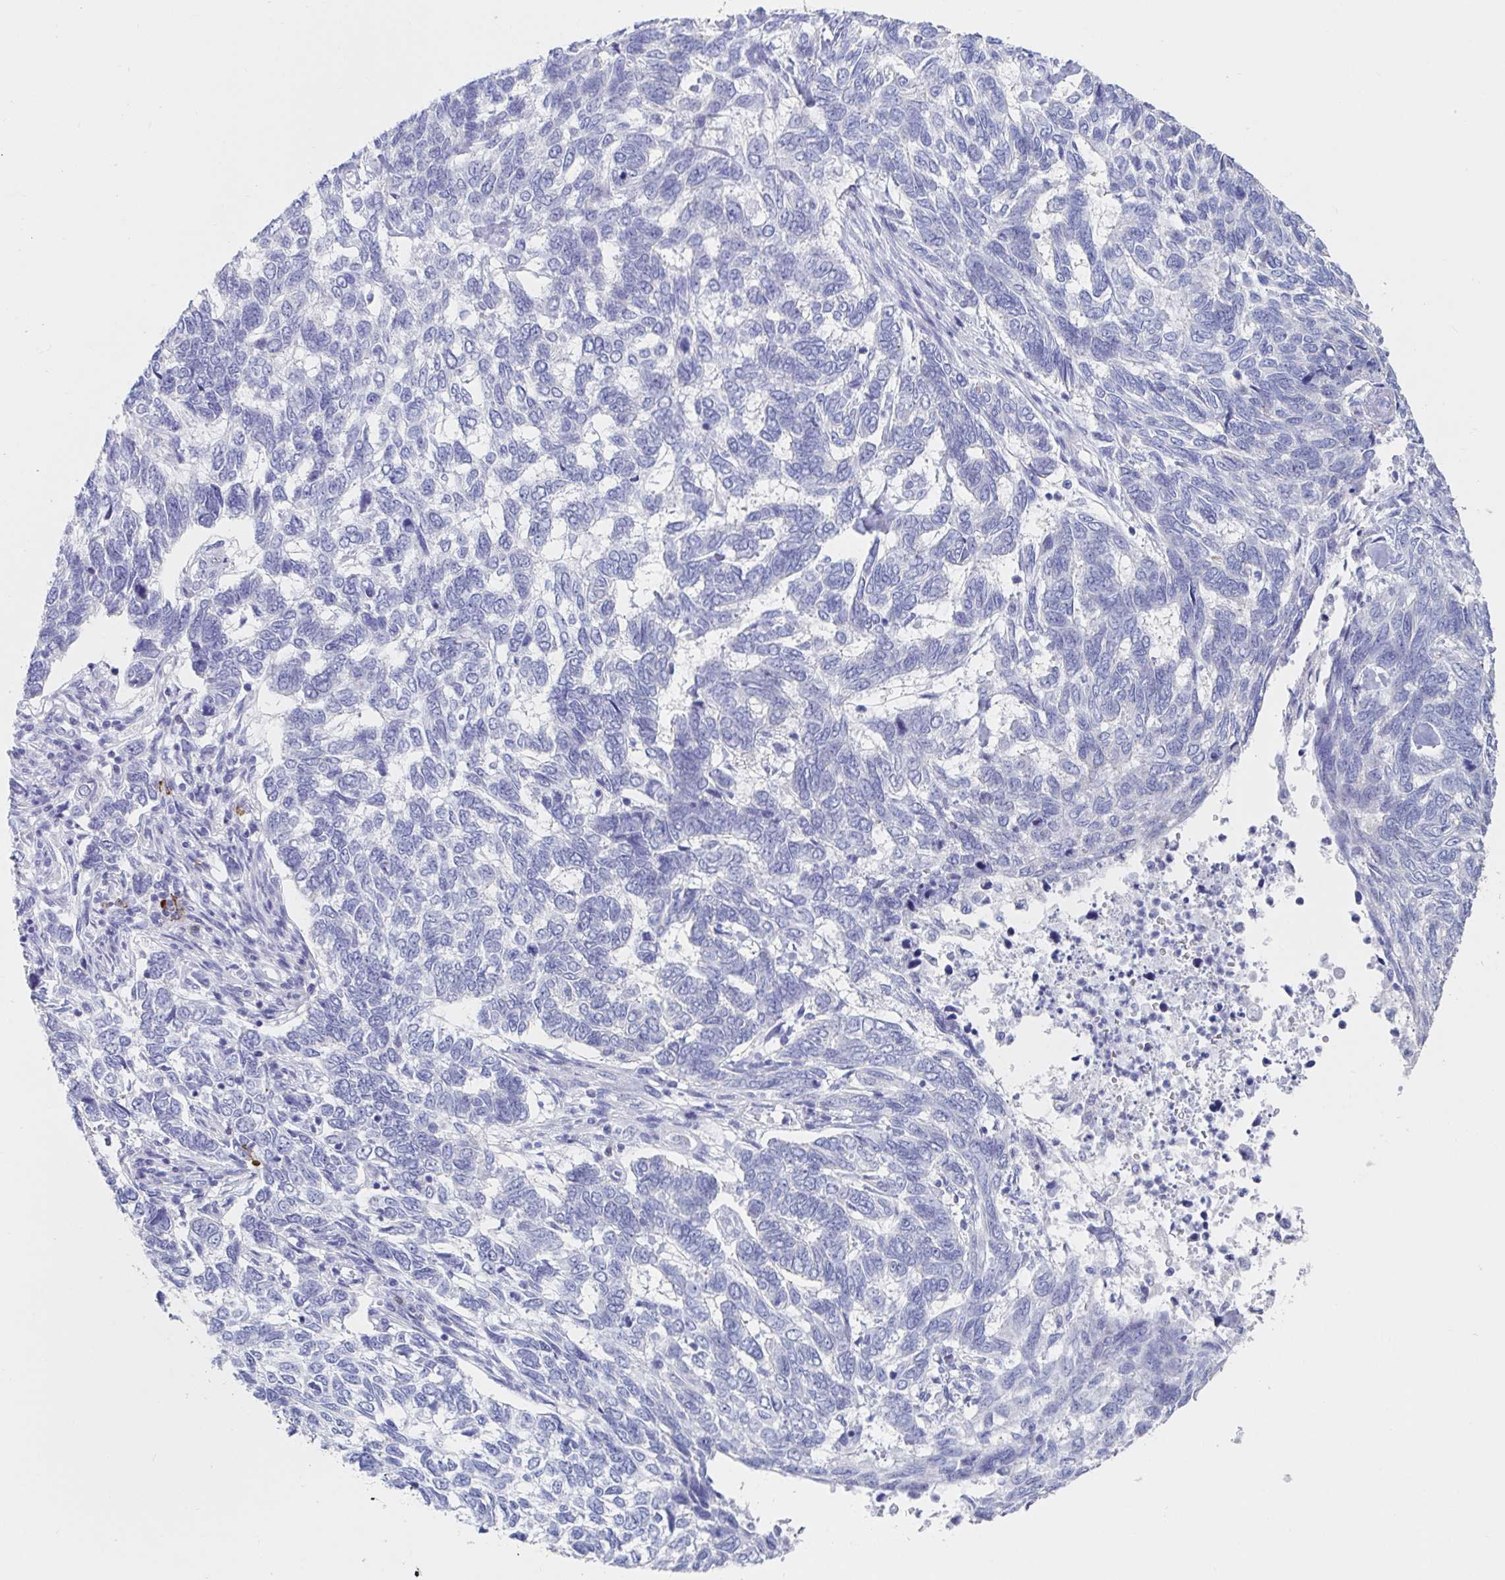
{"staining": {"intensity": "negative", "quantity": "none", "location": "none"}, "tissue": "skin cancer", "cell_type": "Tumor cells", "image_type": "cancer", "snomed": [{"axis": "morphology", "description": "Basal cell carcinoma"}, {"axis": "topography", "description": "Skin"}], "caption": "Tumor cells are negative for protein expression in human basal cell carcinoma (skin). The staining is performed using DAB brown chromogen with nuclei counter-stained in using hematoxylin.", "gene": "PACSIN1", "patient": {"sex": "female", "age": 65}}